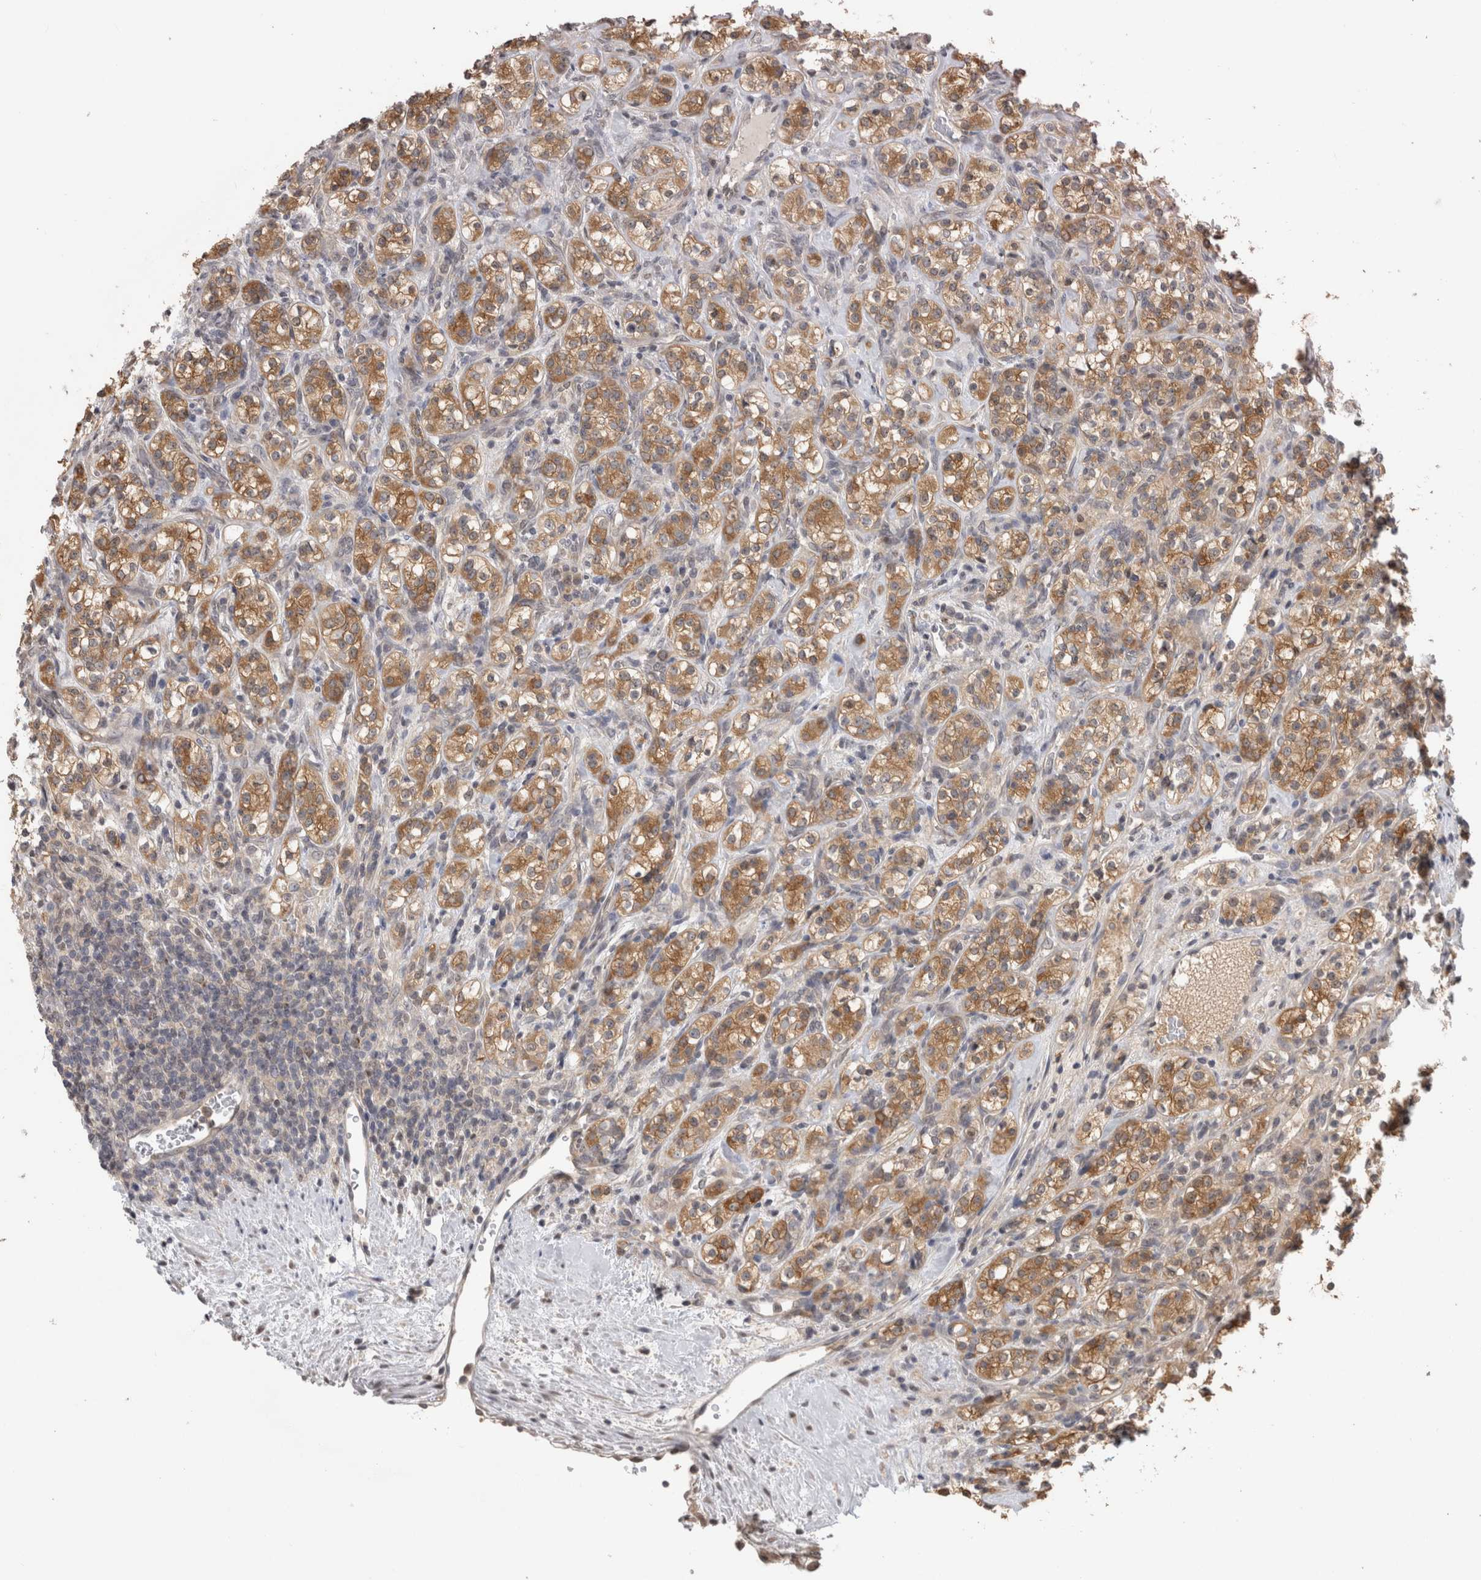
{"staining": {"intensity": "moderate", "quantity": ">75%", "location": "cytoplasmic/membranous"}, "tissue": "renal cancer", "cell_type": "Tumor cells", "image_type": "cancer", "snomed": [{"axis": "morphology", "description": "Adenocarcinoma, NOS"}, {"axis": "topography", "description": "Kidney"}], "caption": "This is a micrograph of immunohistochemistry (IHC) staining of renal cancer (adenocarcinoma), which shows moderate expression in the cytoplasmic/membranous of tumor cells.", "gene": "PIGP", "patient": {"sex": "male", "age": 77}}